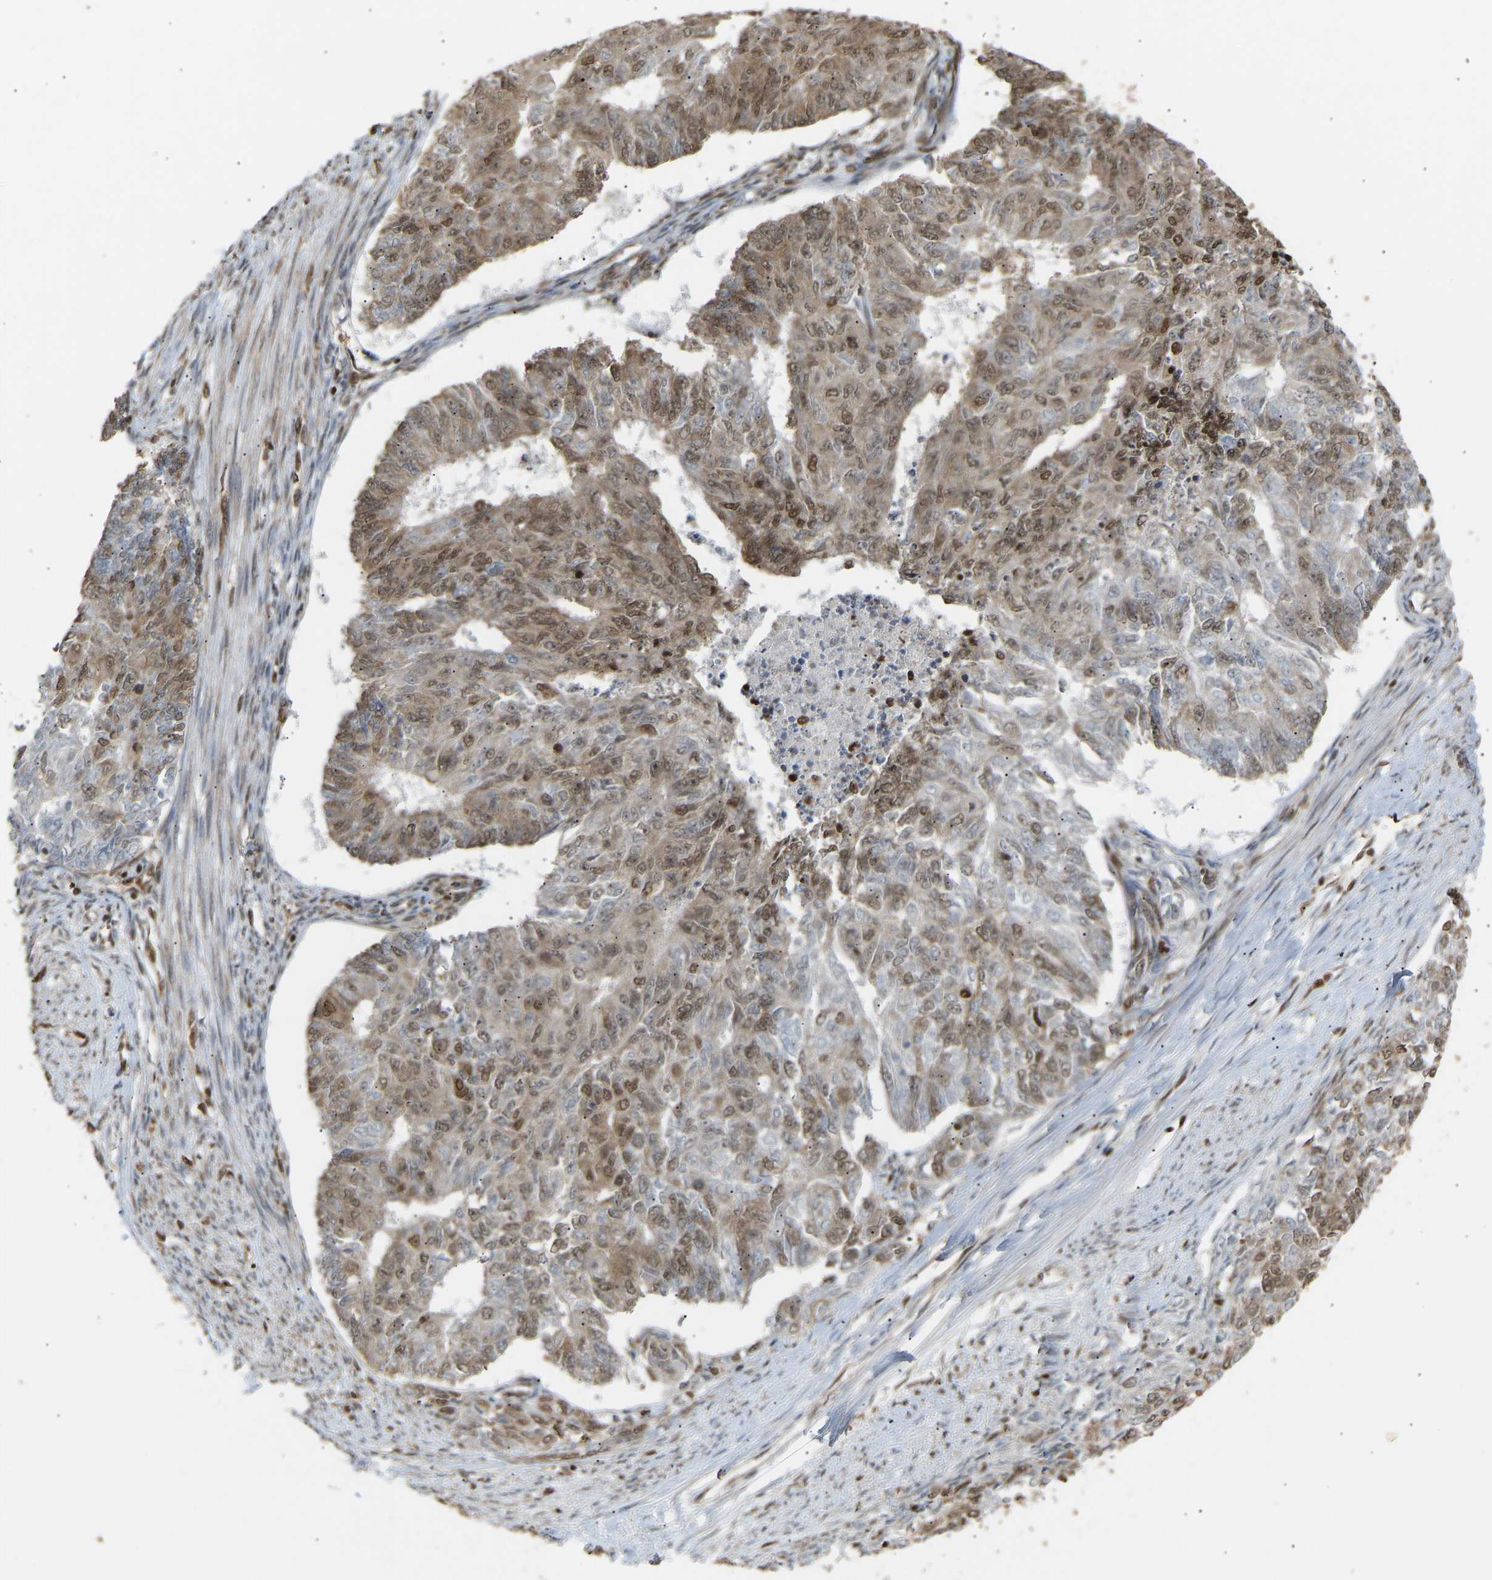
{"staining": {"intensity": "weak", "quantity": ">75%", "location": "cytoplasmic/membranous,nuclear"}, "tissue": "endometrial cancer", "cell_type": "Tumor cells", "image_type": "cancer", "snomed": [{"axis": "morphology", "description": "Adenocarcinoma, NOS"}, {"axis": "topography", "description": "Endometrium"}], "caption": "Brown immunohistochemical staining in endometrial cancer shows weak cytoplasmic/membranous and nuclear staining in approximately >75% of tumor cells.", "gene": "ALYREF", "patient": {"sex": "female", "age": 32}}